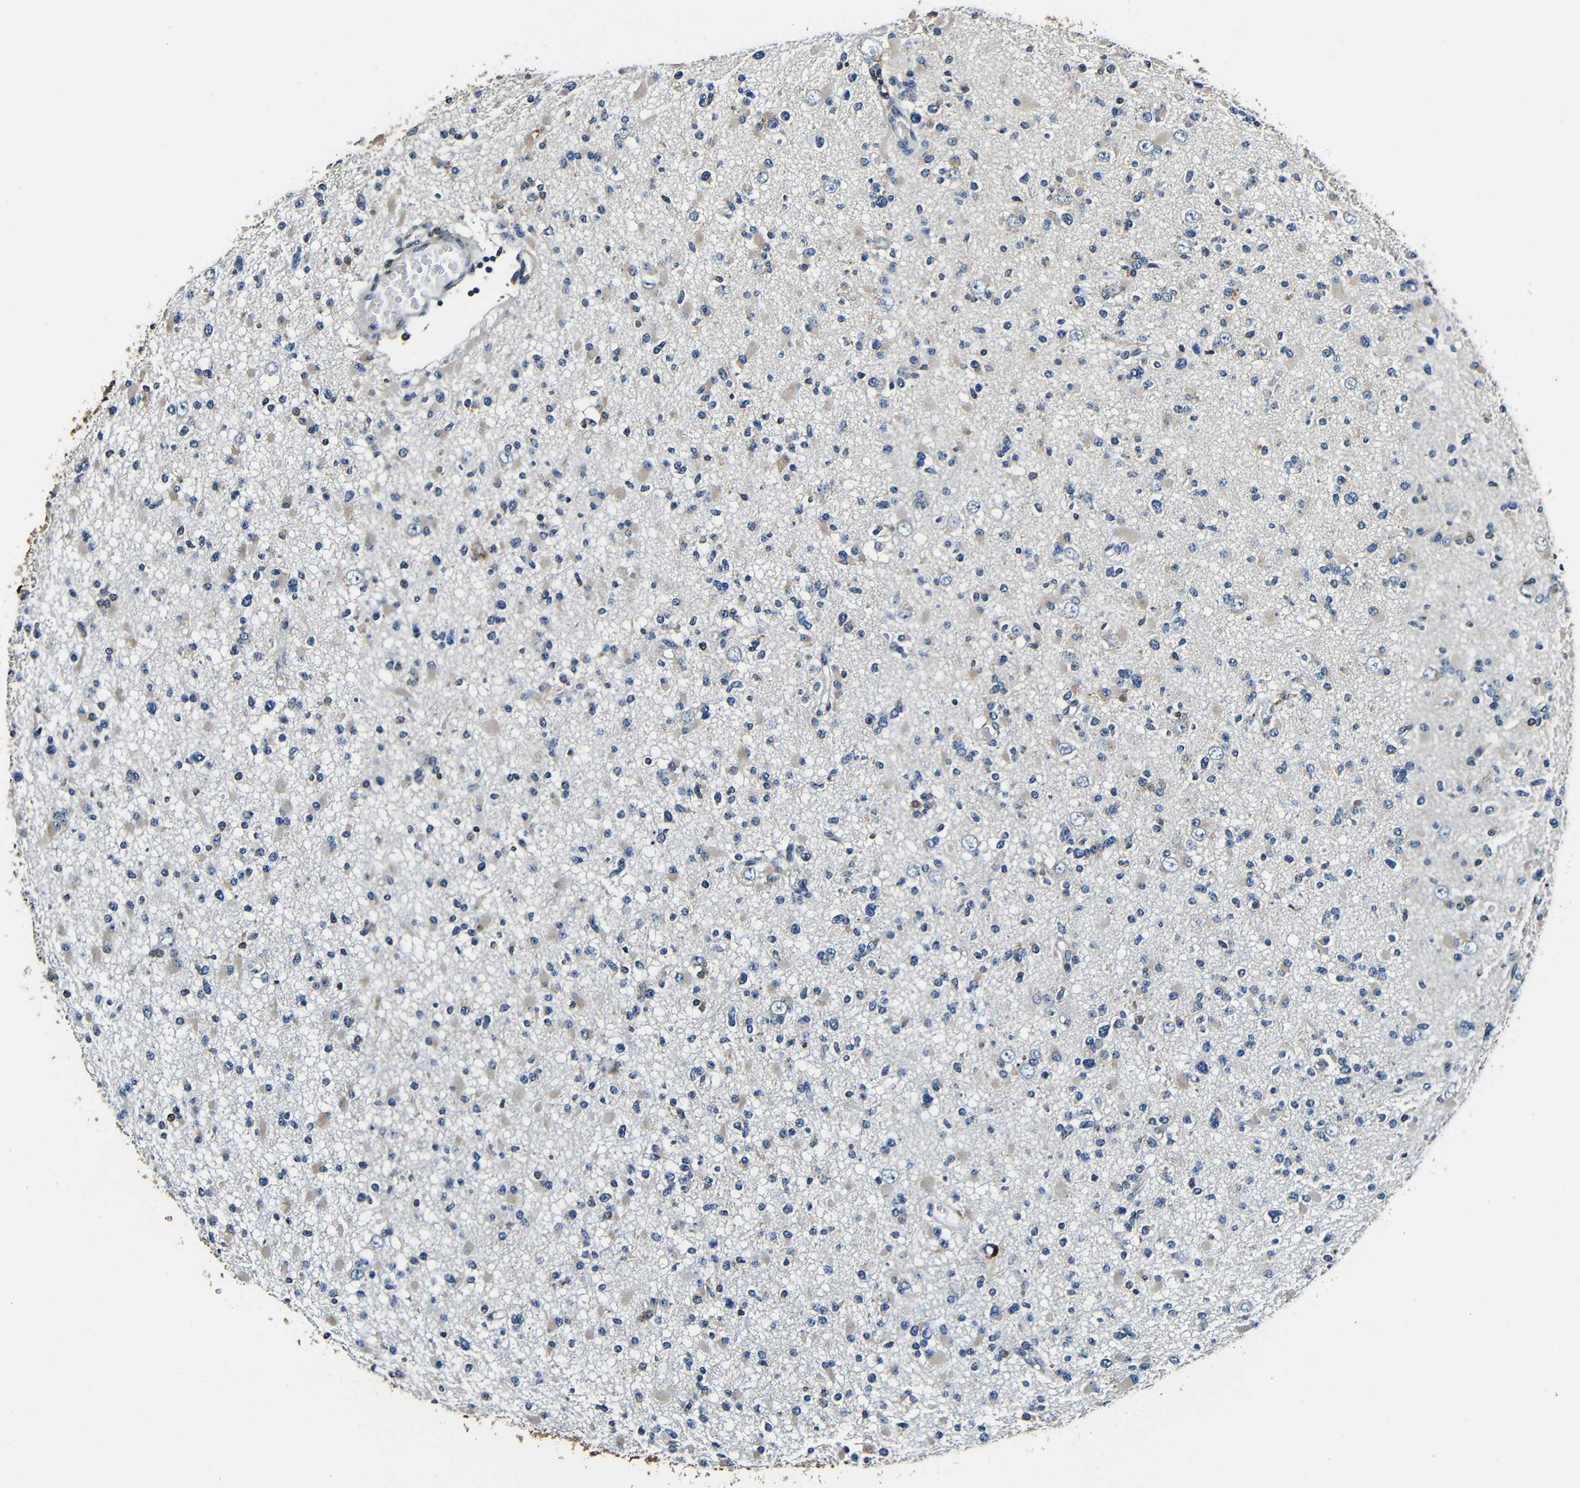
{"staining": {"intensity": "weak", "quantity": "<25%", "location": "cytoplasmic/membranous"}, "tissue": "glioma", "cell_type": "Tumor cells", "image_type": "cancer", "snomed": [{"axis": "morphology", "description": "Glioma, malignant, Low grade"}, {"axis": "topography", "description": "Brain"}], "caption": "The image exhibits no staining of tumor cells in glioma. (IHC, brightfield microscopy, high magnification).", "gene": "RRBP1", "patient": {"sex": "female", "age": 22}}